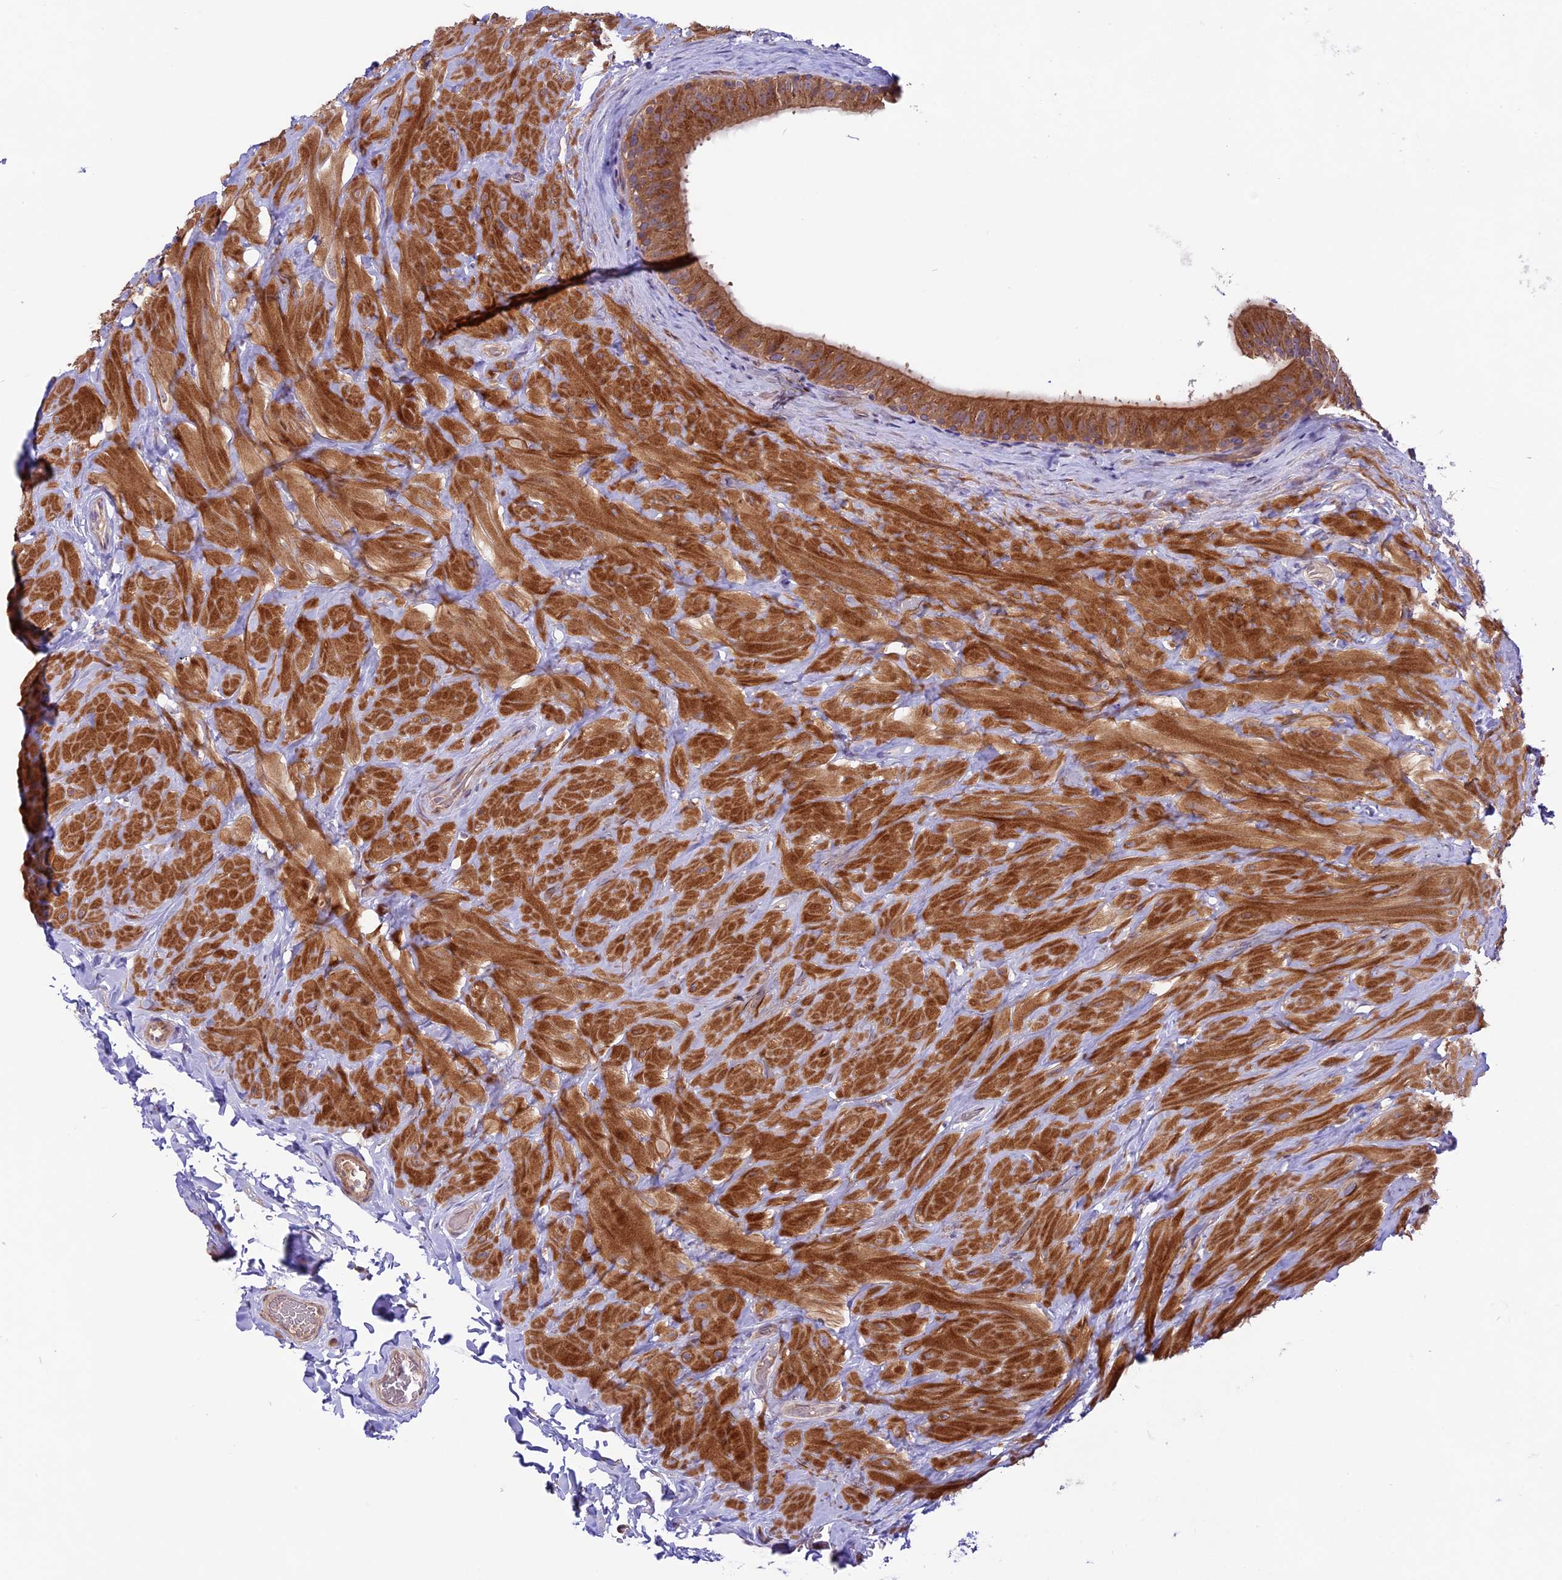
{"staining": {"intensity": "moderate", "quantity": ">75%", "location": "cytoplasmic/membranous"}, "tissue": "epididymis", "cell_type": "Glandular cells", "image_type": "normal", "snomed": [{"axis": "morphology", "description": "Normal tissue, NOS"}, {"axis": "topography", "description": "Soft tissue"}, {"axis": "topography", "description": "Vascular tissue"}, {"axis": "topography", "description": "Epididymis"}], "caption": "The histopathology image displays a brown stain indicating the presence of a protein in the cytoplasmic/membranous of glandular cells in epididymis.", "gene": "COG8", "patient": {"sex": "male", "age": 49}}